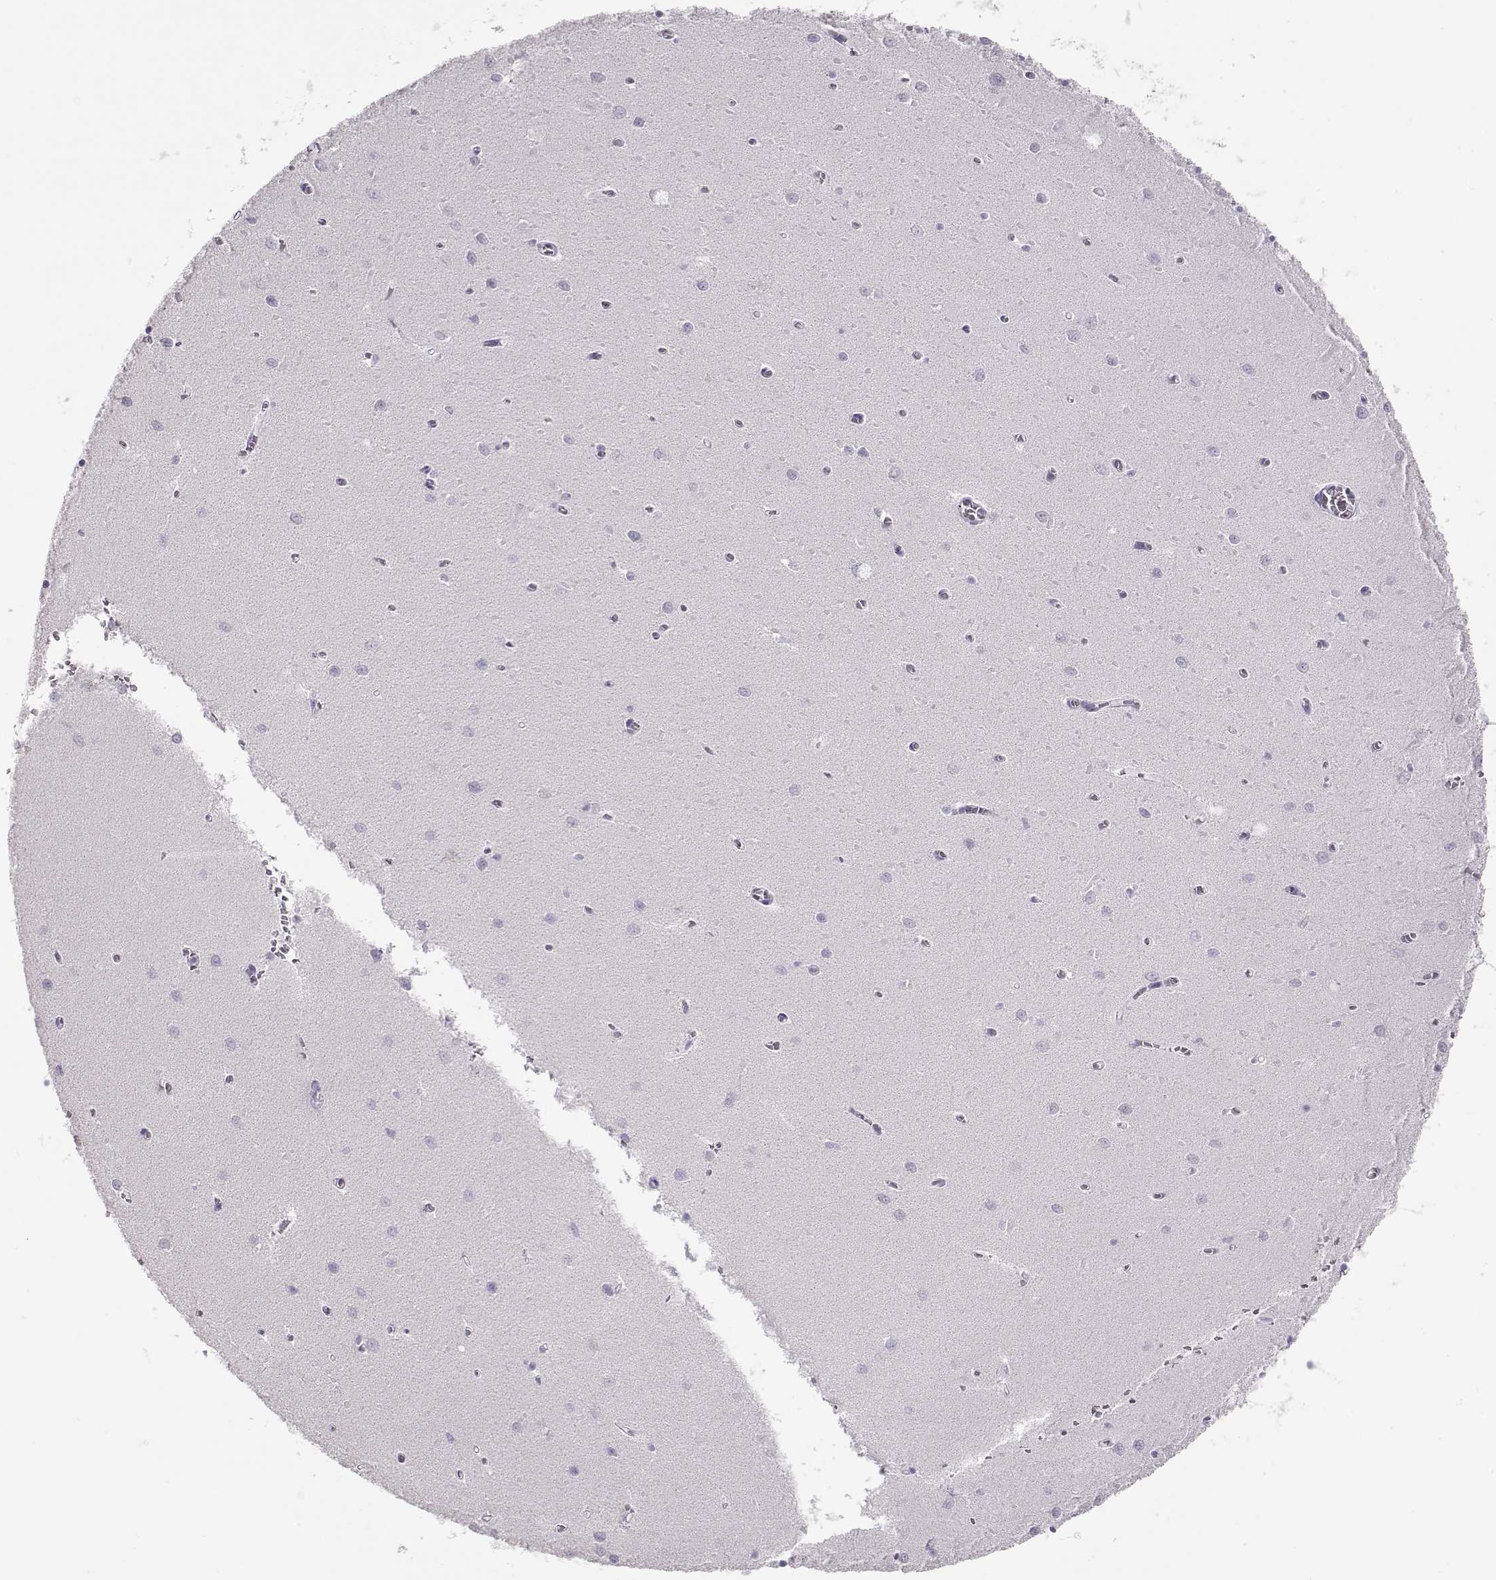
{"staining": {"intensity": "negative", "quantity": "none", "location": "none"}, "tissue": "cerebellum", "cell_type": "Cells in granular layer", "image_type": "normal", "snomed": [{"axis": "morphology", "description": "Normal tissue, NOS"}, {"axis": "topography", "description": "Cerebellum"}], "caption": "Human cerebellum stained for a protein using immunohistochemistry (IHC) exhibits no positivity in cells in granular layer.", "gene": "LAMB3", "patient": {"sex": "female", "age": 64}}